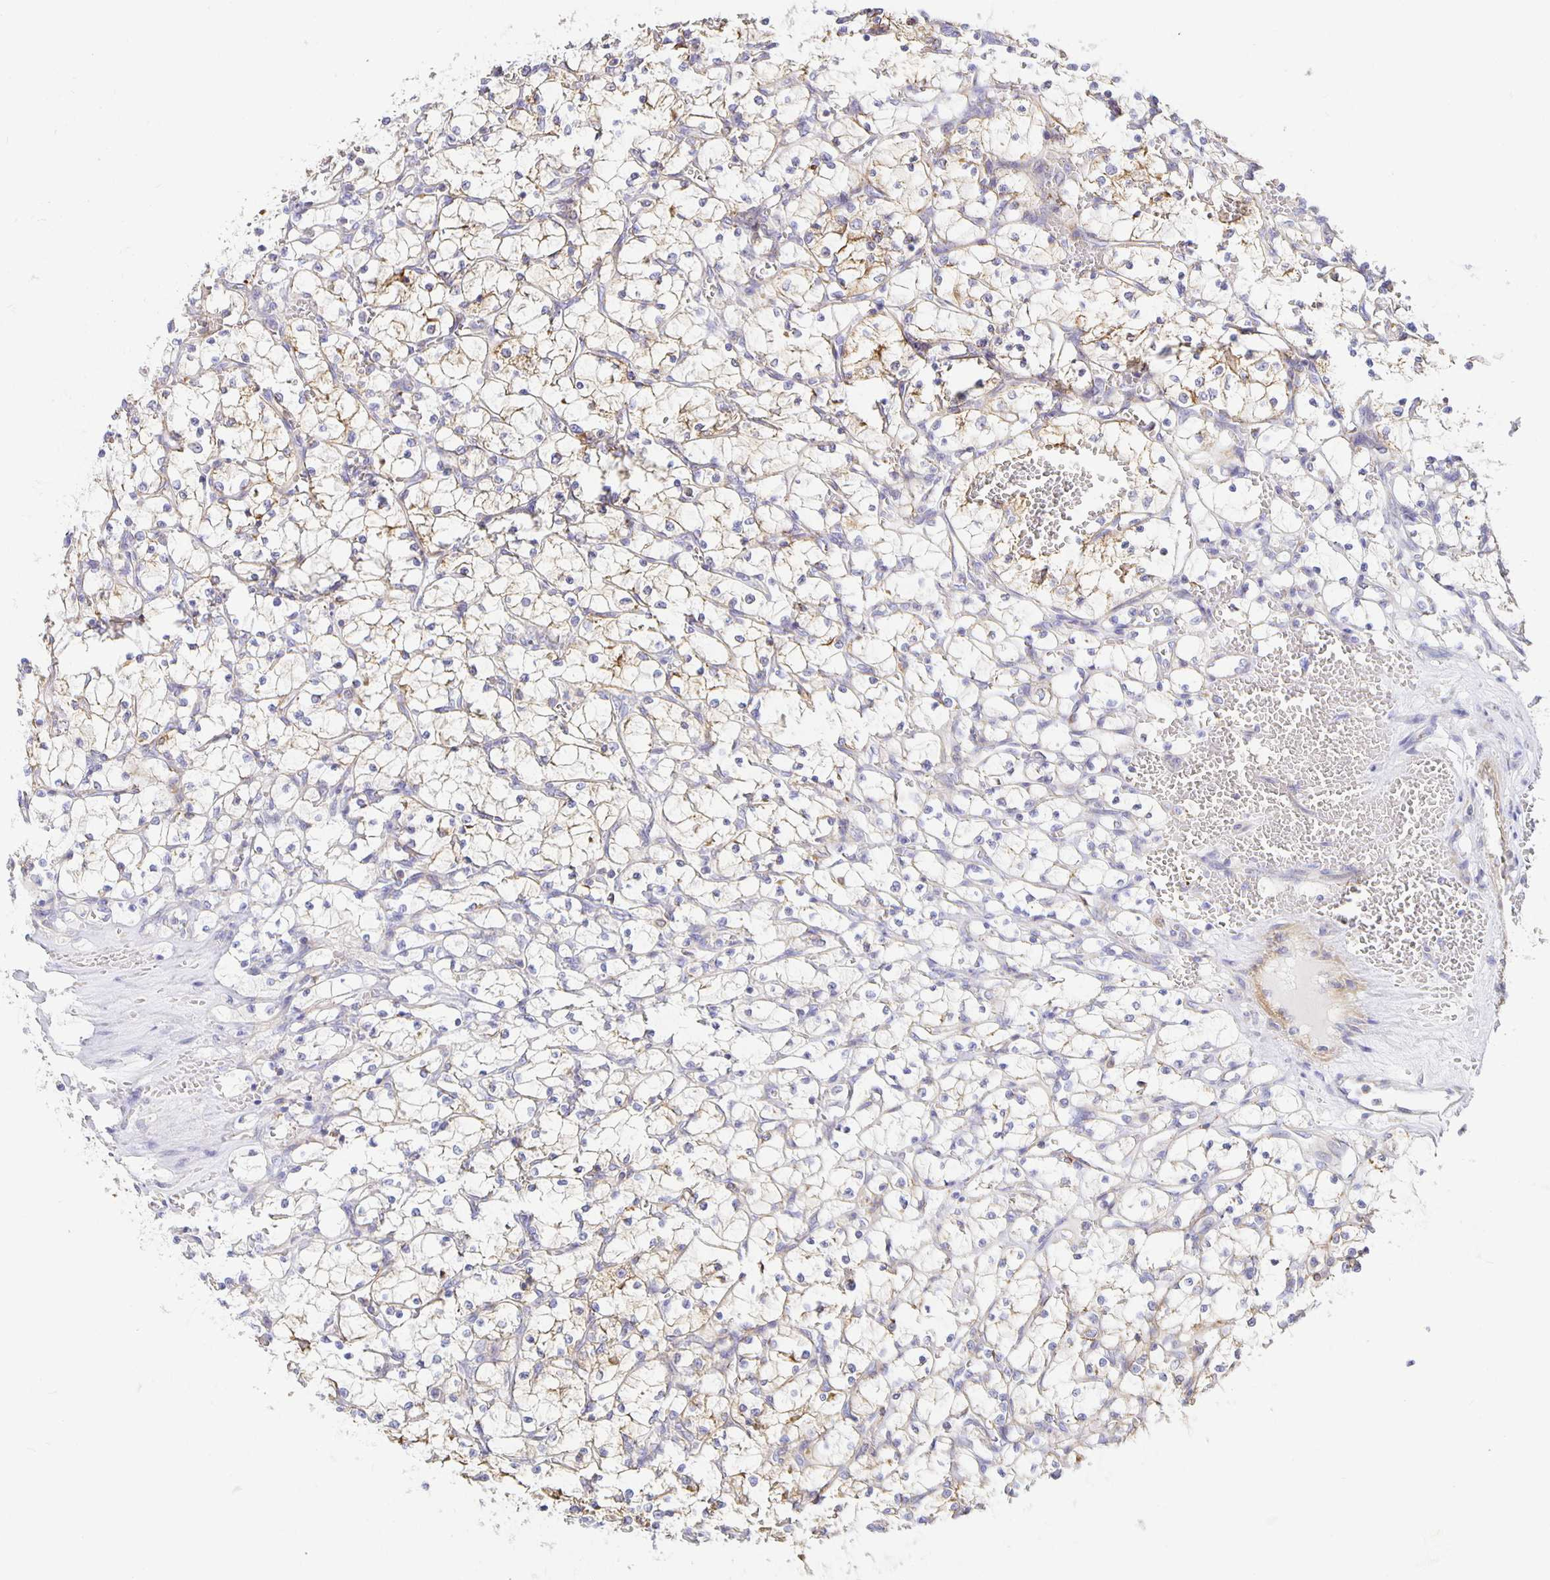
{"staining": {"intensity": "moderate", "quantity": "<25%", "location": "cytoplasmic/membranous"}, "tissue": "renal cancer", "cell_type": "Tumor cells", "image_type": "cancer", "snomed": [{"axis": "morphology", "description": "Adenocarcinoma, NOS"}, {"axis": "topography", "description": "Kidney"}], "caption": "Human adenocarcinoma (renal) stained with a protein marker reveals moderate staining in tumor cells.", "gene": "FLRT3", "patient": {"sex": "female", "age": 69}}